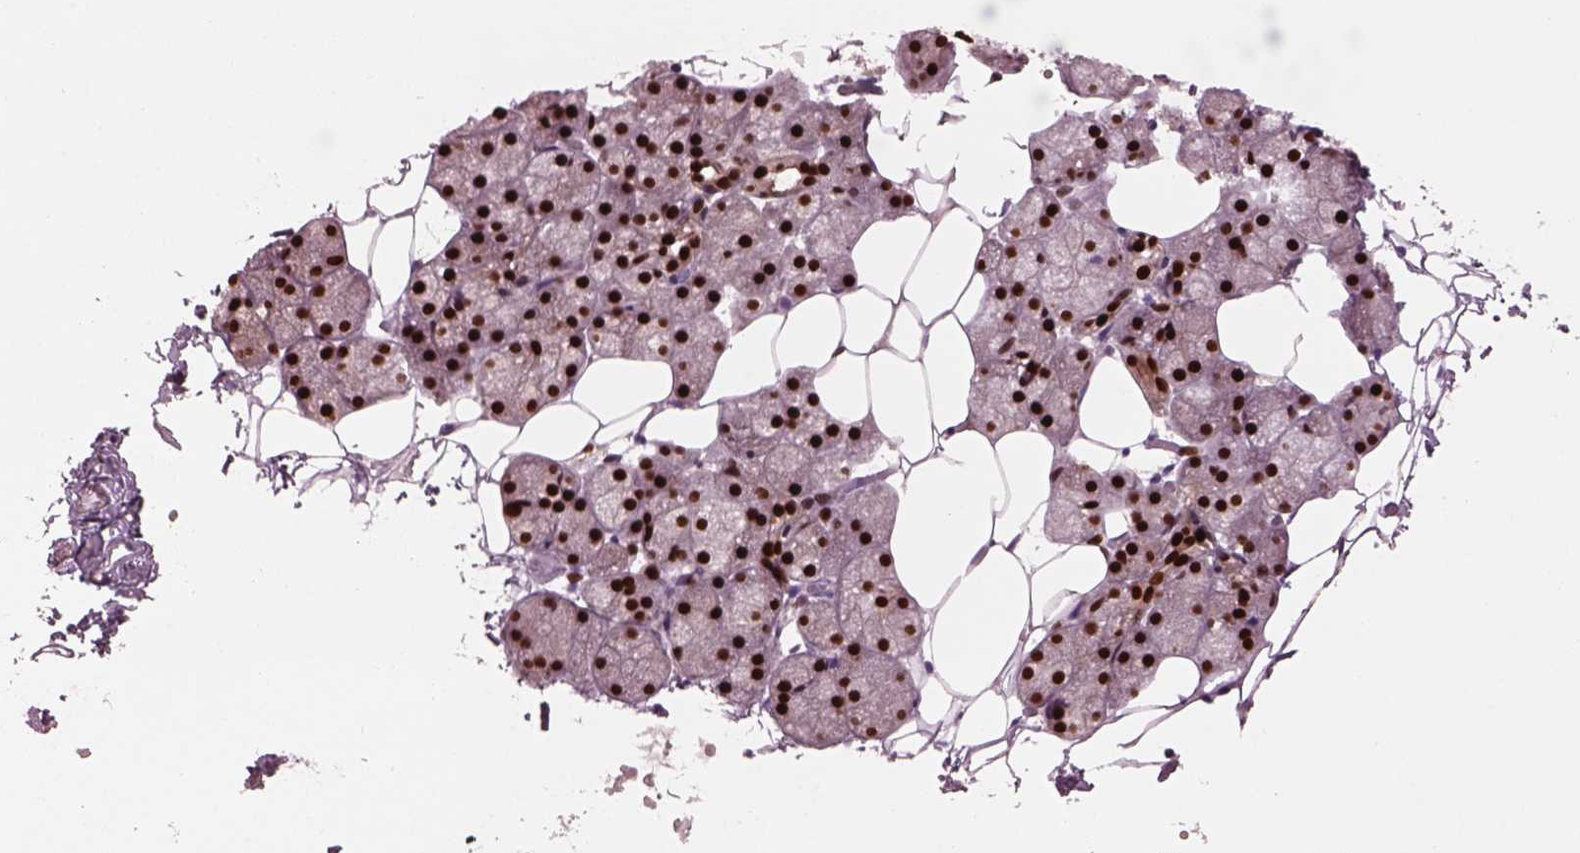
{"staining": {"intensity": "strong", "quantity": ">75%", "location": "nuclear"}, "tissue": "salivary gland", "cell_type": "Glandular cells", "image_type": "normal", "snomed": [{"axis": "morphology", "description": "Normal tissue, NOS"}, {"axis": "topography", "description": "Salivary gland"}], "caption": "Immunohistochemical staining of benign salivary gland shows >75% levels of strong nuclear protein expression in approximately >75% of glandular cells.", "gene": "SOX9", "patient": {"sex": "male", "age": 38}}